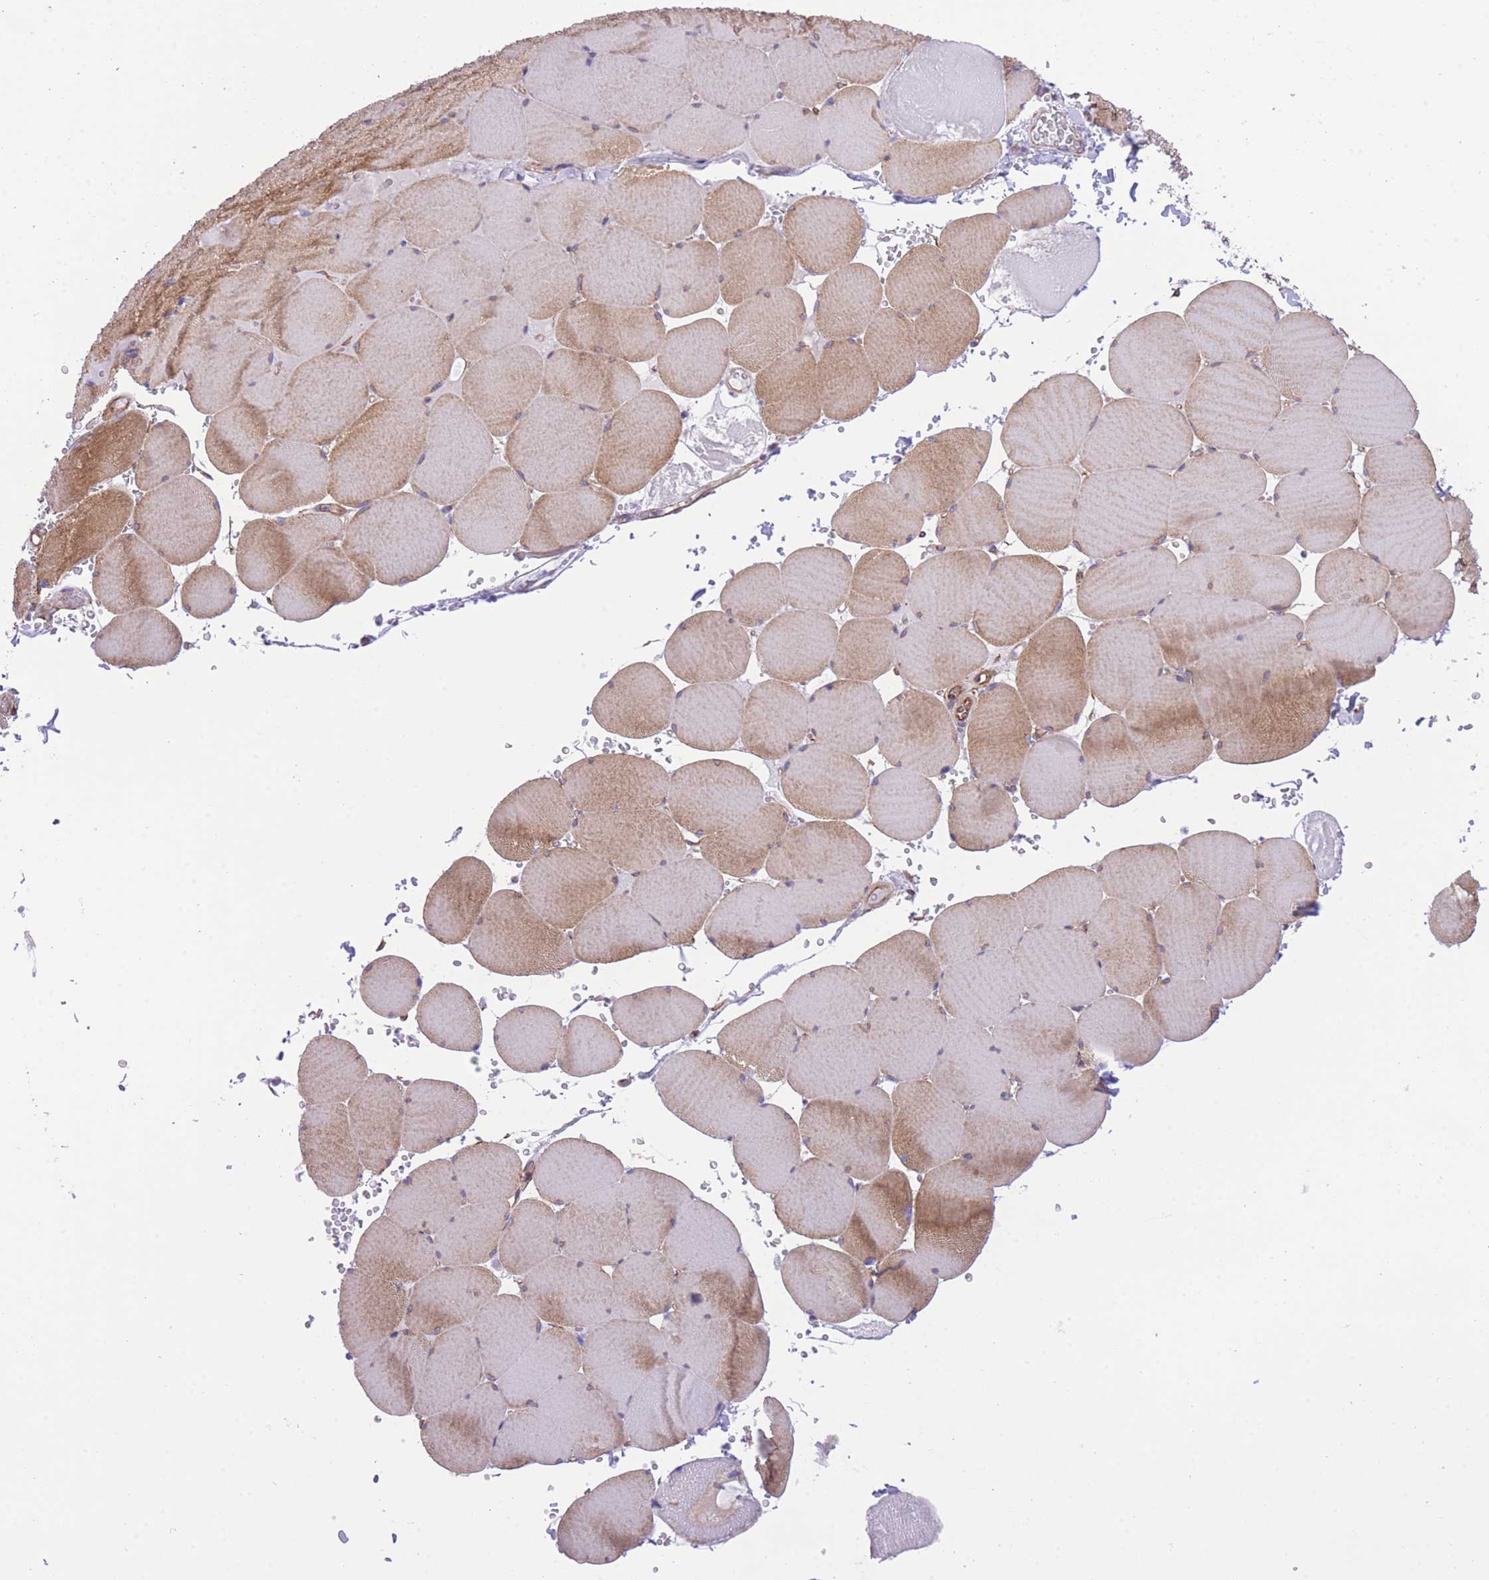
{"staining": {"intensity": "moderate", "quantity": ">75%", "location": "cytoplasmic/membranous"}, "tissue": "skeletal muscle", "cell_type": "Myocytes", "image_type": "normal", "snomed": [{"axis": "morphology", "description": "Normal tissue, NOS"}, {"axis": "topography", "description": "Skeletal muscle"}, {"axis": "topography", "description": "Head-Neck"}], "caption": "High-magnification brightfield microscopy of unremarkable skeletal muscle stained with DAB (3,3'-diaminobenzidine) (brown) and counterstained with hematoxylin (blue). myocytes exhibit moderate cytoplasmic/membranous positivity is present in about>75% of cells.", "gene": "RHOU", "patient": {"sex": "male", "age": 66}}